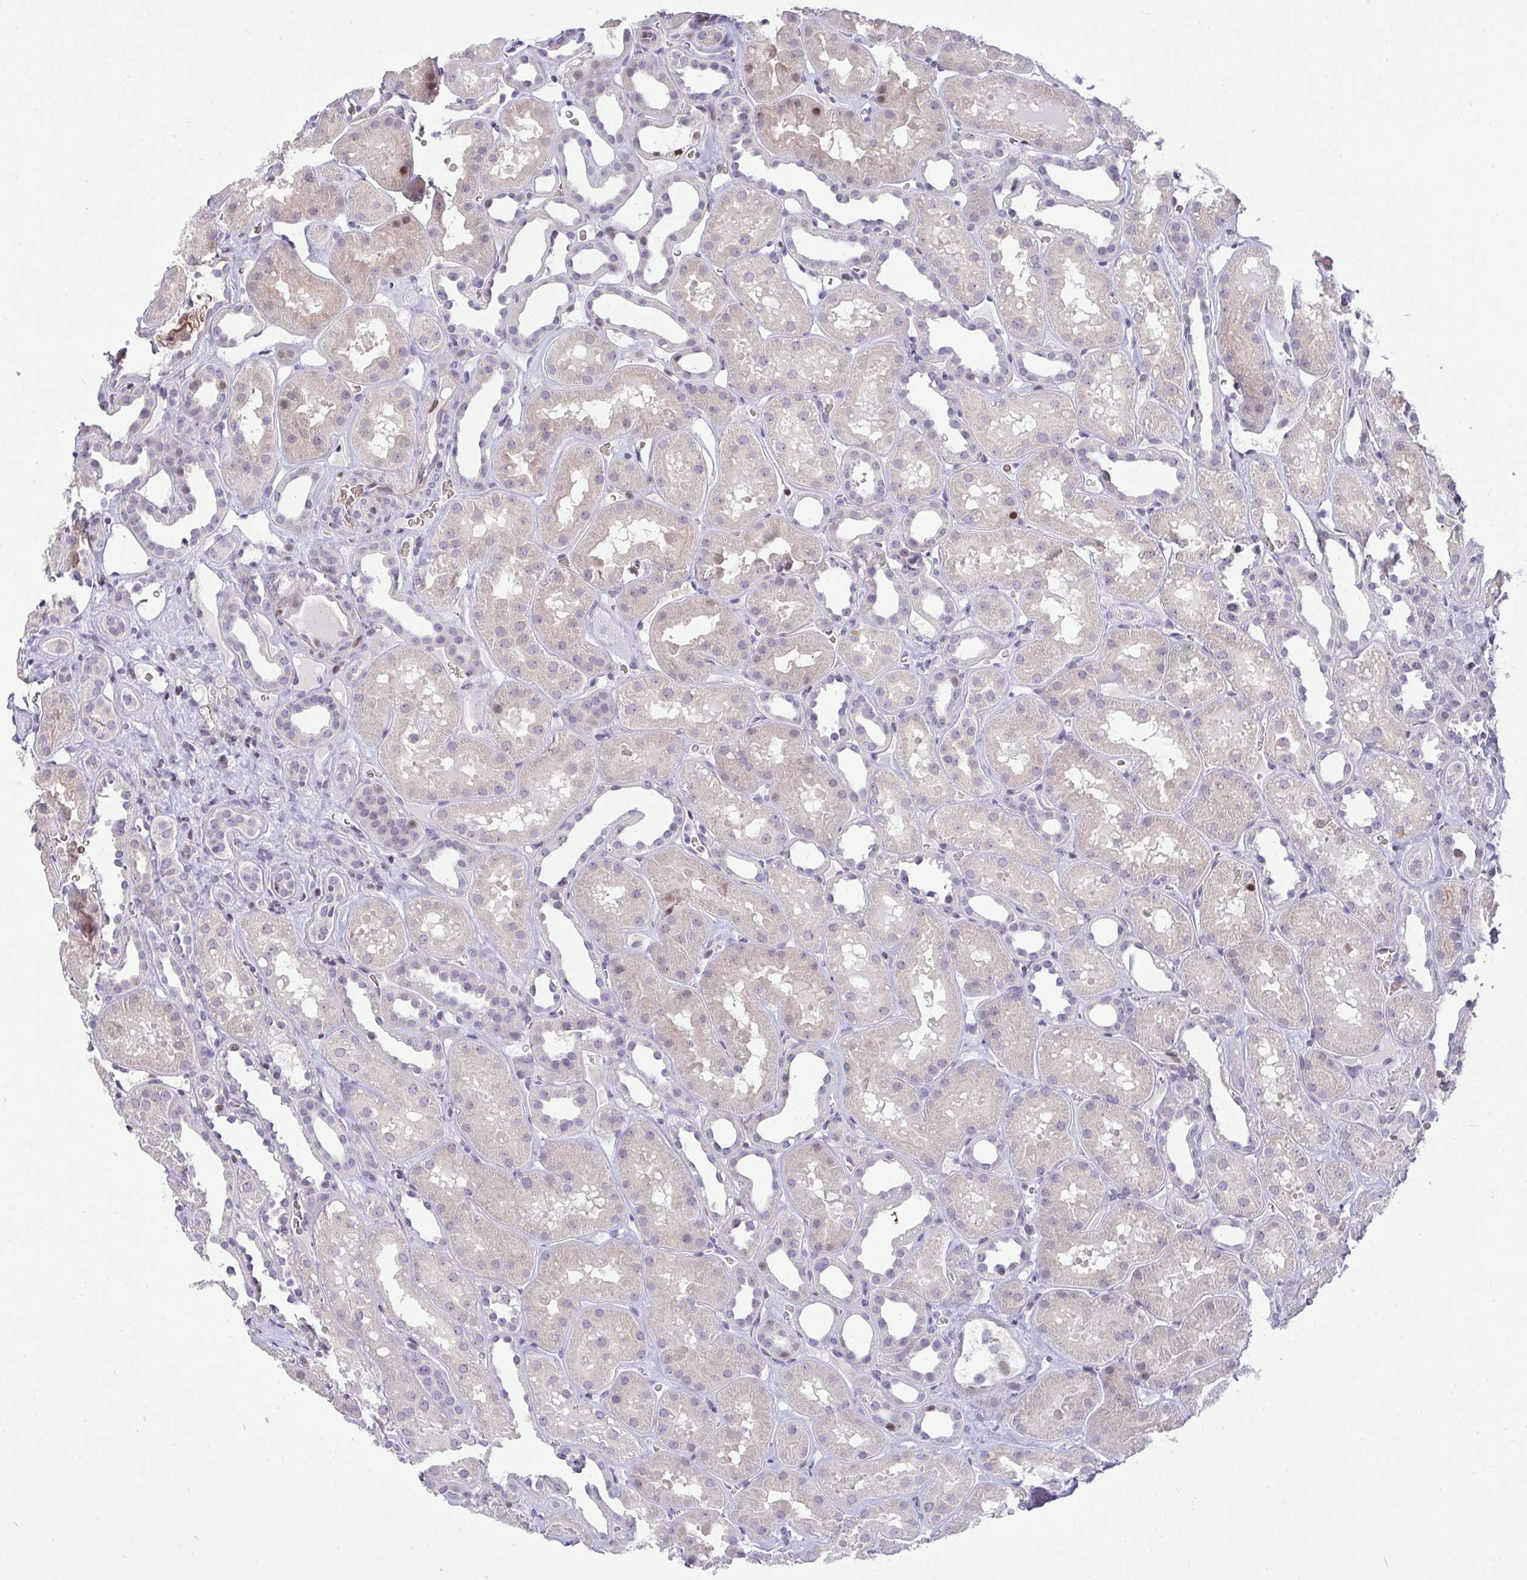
{"staining": {"intensity": "moderate", "quantity": "25%-75%", "location": "cytoplasmic/membranous,nuclear"}, "tissue": "kidney", "cell_type": "Cells in glomeruli", "image_type": "normal", "snomed": [{"axis": "morphology", "description": "Normal tissue, NOS"}, {"axis": "topography", "description": "Kidney"}], "caption": "Human kidney stained for a protein (brown) reveals moderate cytoplasmic/membranous,nuclear positive staining in approximately 25%-75% of cells in glomeruli.", "gene": "PLPPR3", "patient": {"sex": "female", "age": 41}}